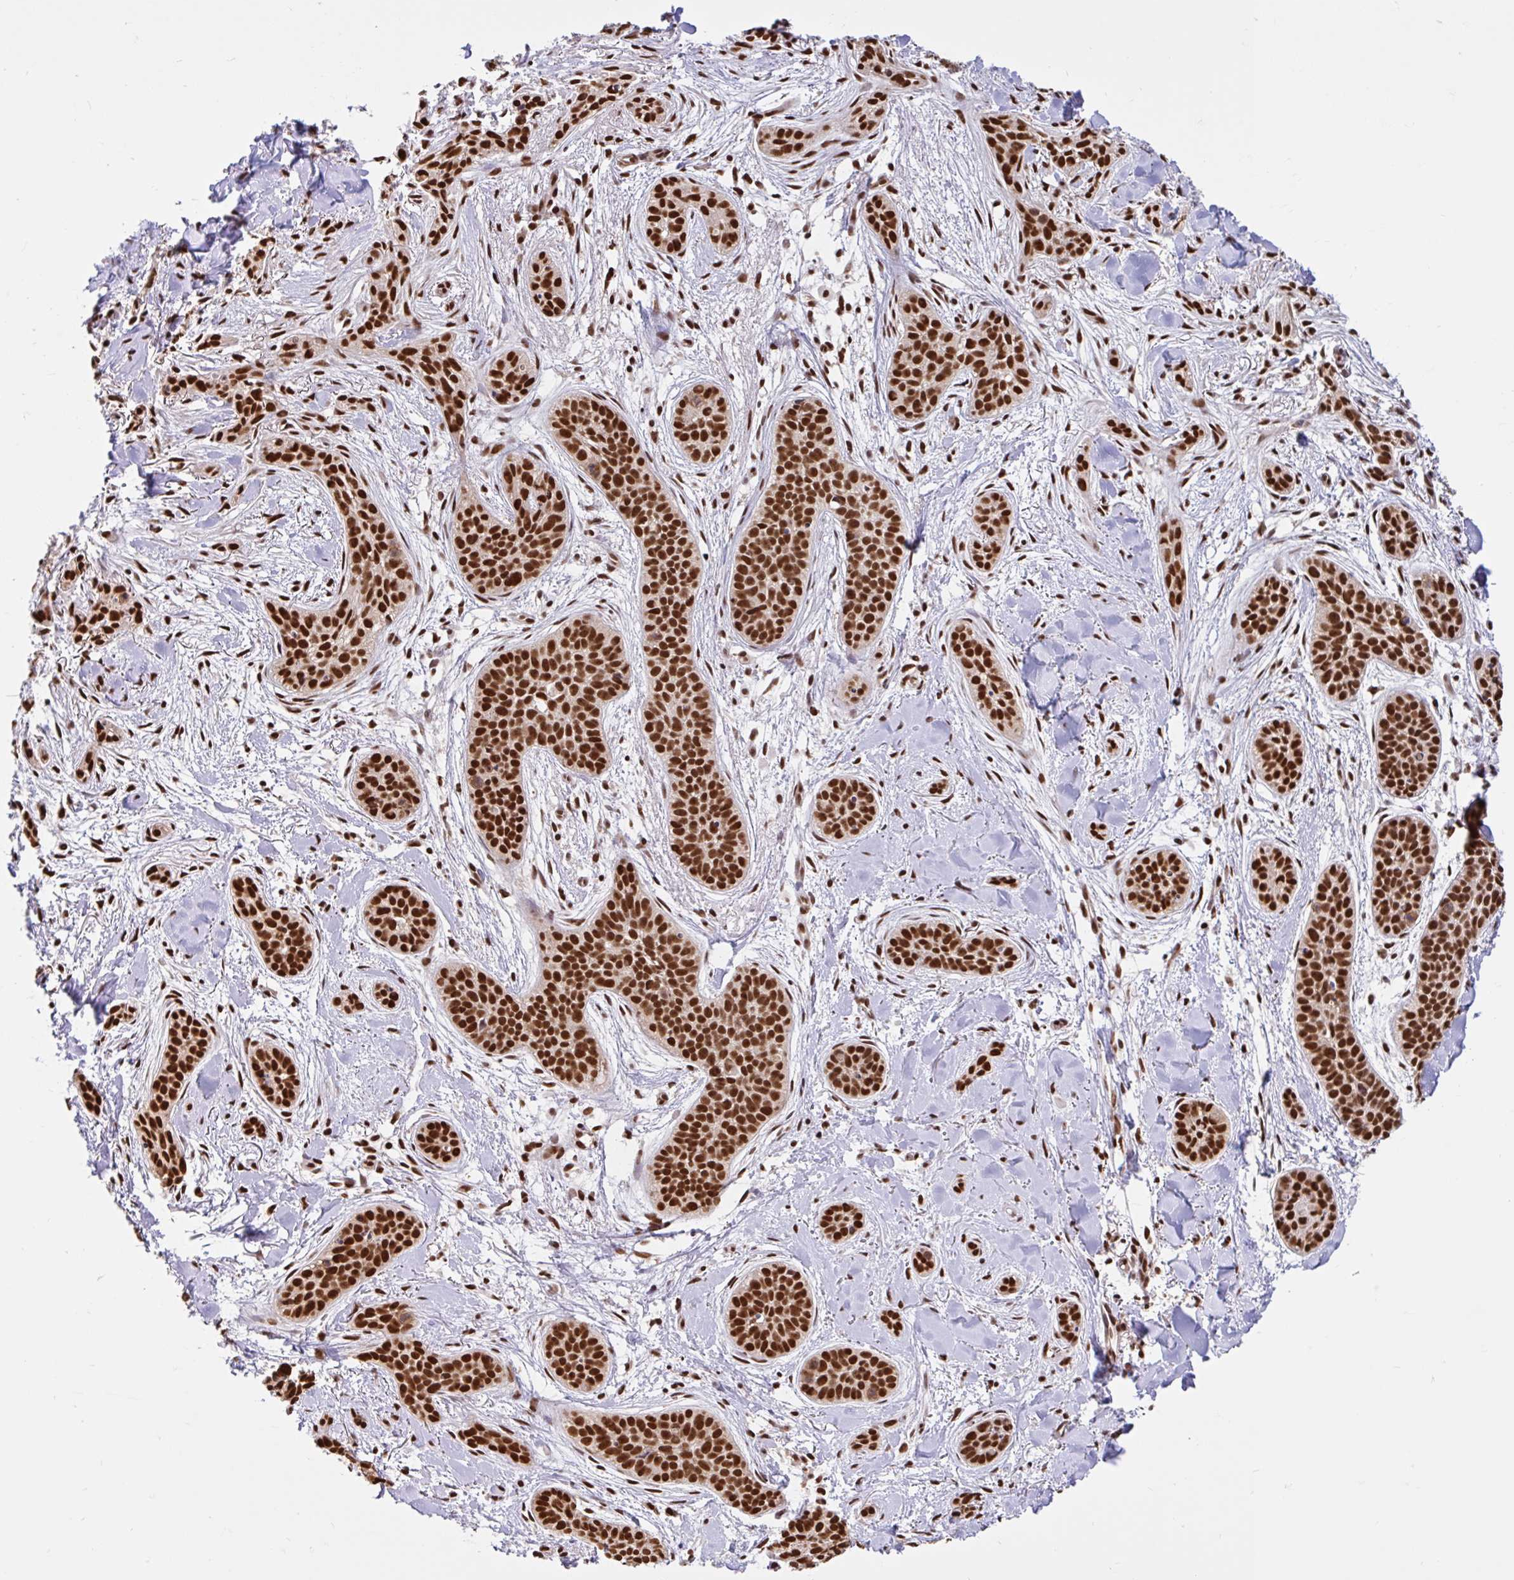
{"staining": {"intensity": "strong", "quantity": ">75%", "location": "nuclear"}, "tissue": "skin cancer", "cell_type": "Tumor cells", "image_type": "cancer", "snomed": [{"axis": "morphology", "description": "Basal cell carcinoma"}, {"axis": "topography", "description": "Skin"}], "caption": "Immunohistochemistry micrograph of neoplastic tissue: skin cancer stained using immunohistochemistry exhibits high levels of strong protein expression localized specifically in the nuclear of tumor cells, appearing as a nuclear brown color.", "gene": "ABCA9", "patient": {"sex": "male", "age": 52}}